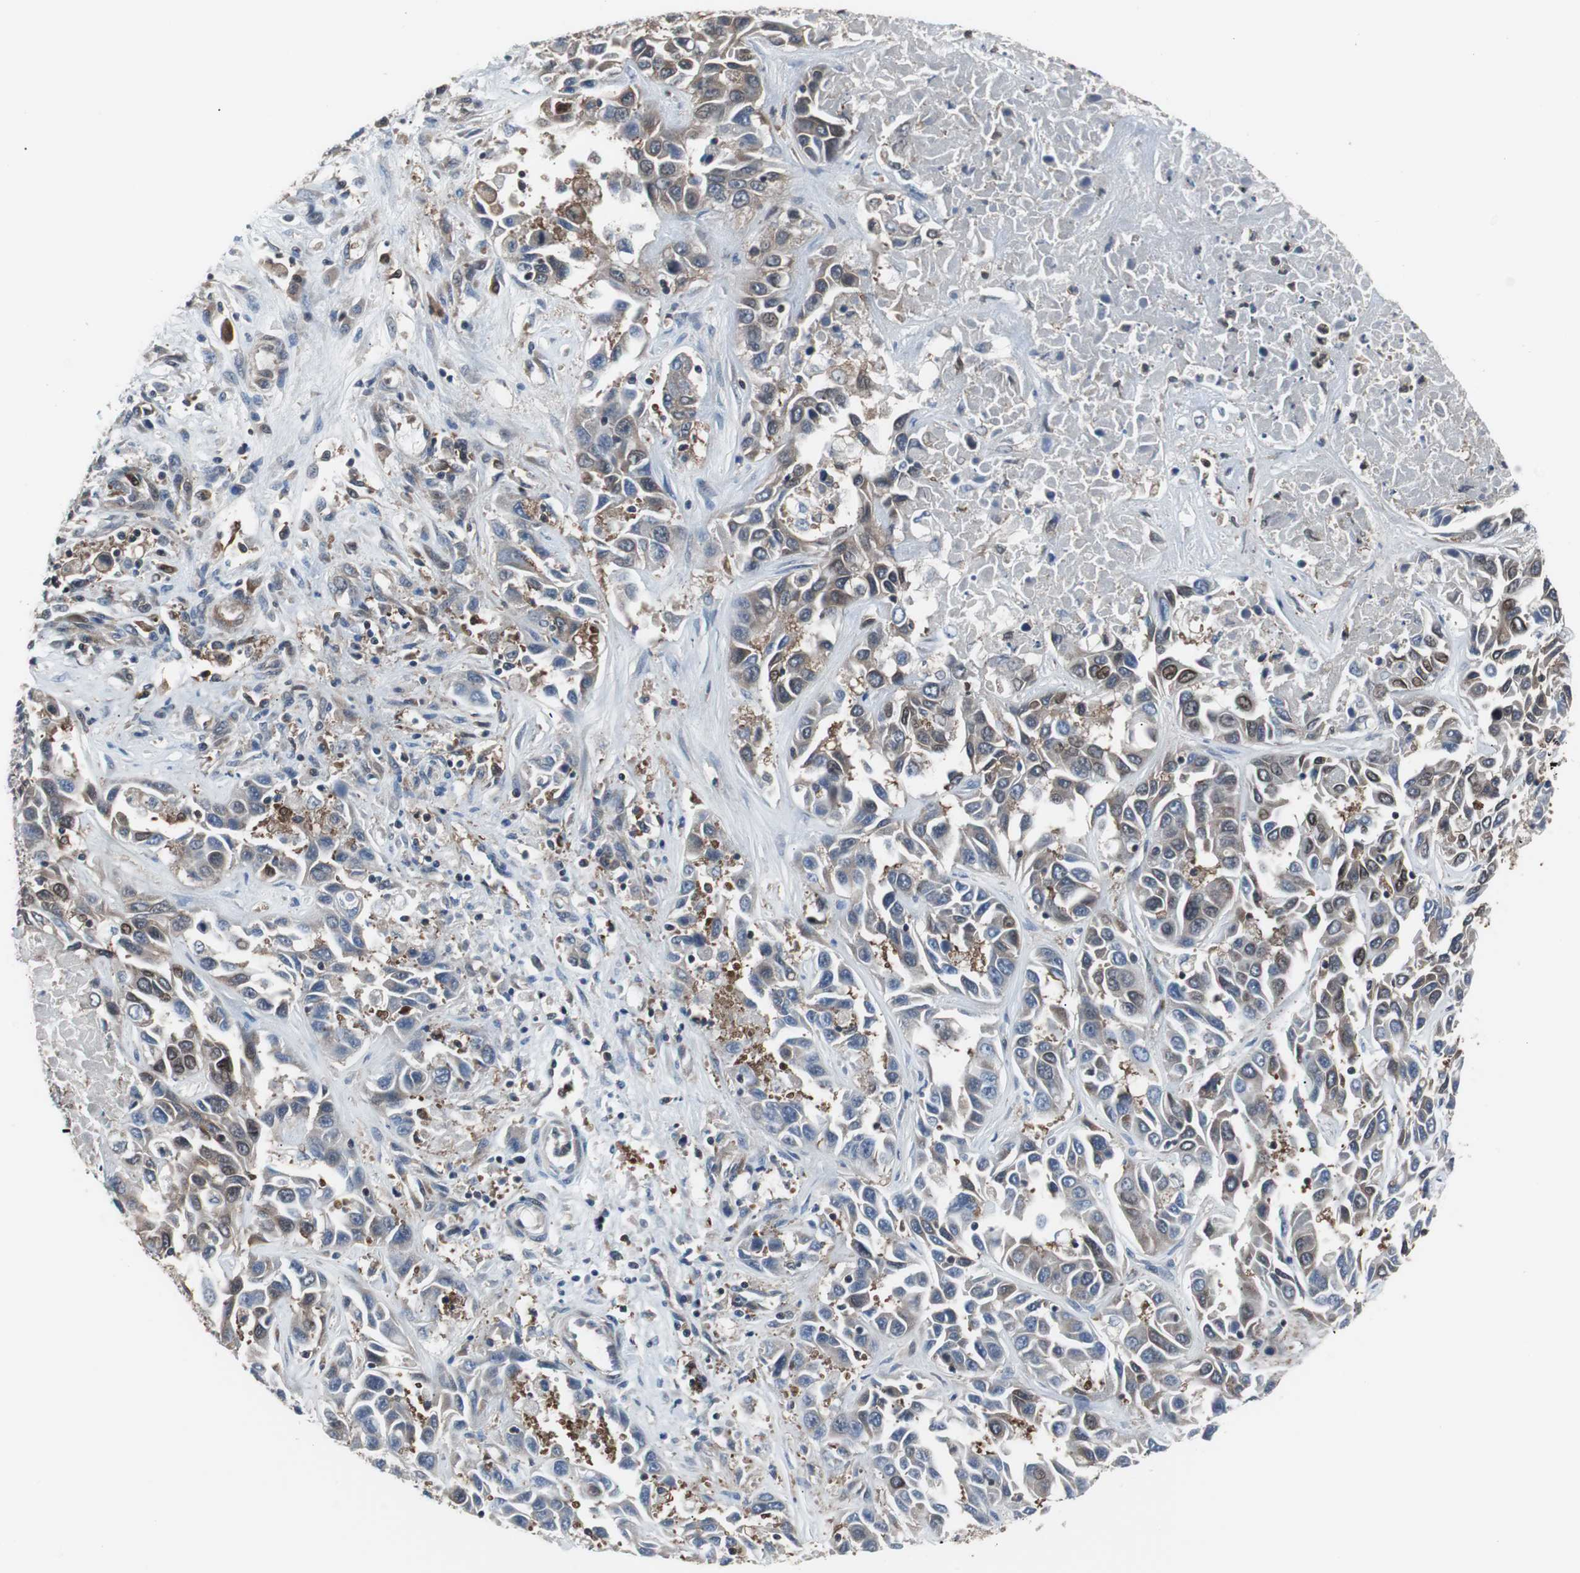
{"staining": {"intensity": "weak", "quantity": ">75%", "location": "cytoplasmic/membranous"}, "tissue": "liver cancer", "cell_type": "Tumor cells", "image_type": "cancer", "snomed": [{"axis": "morphology", "description": "Cholangiocarcinoma"}, {"axis": "topography", "description": "Liver"}], "caption": "A low amount of weak cytoplasmic/membranous staining is identified in about >75% of tumor cells in liver cancer (cholangiocarcinoma) tissue.", "gene": "PAK1", "patient": {"sex": "female", "age": 52}}